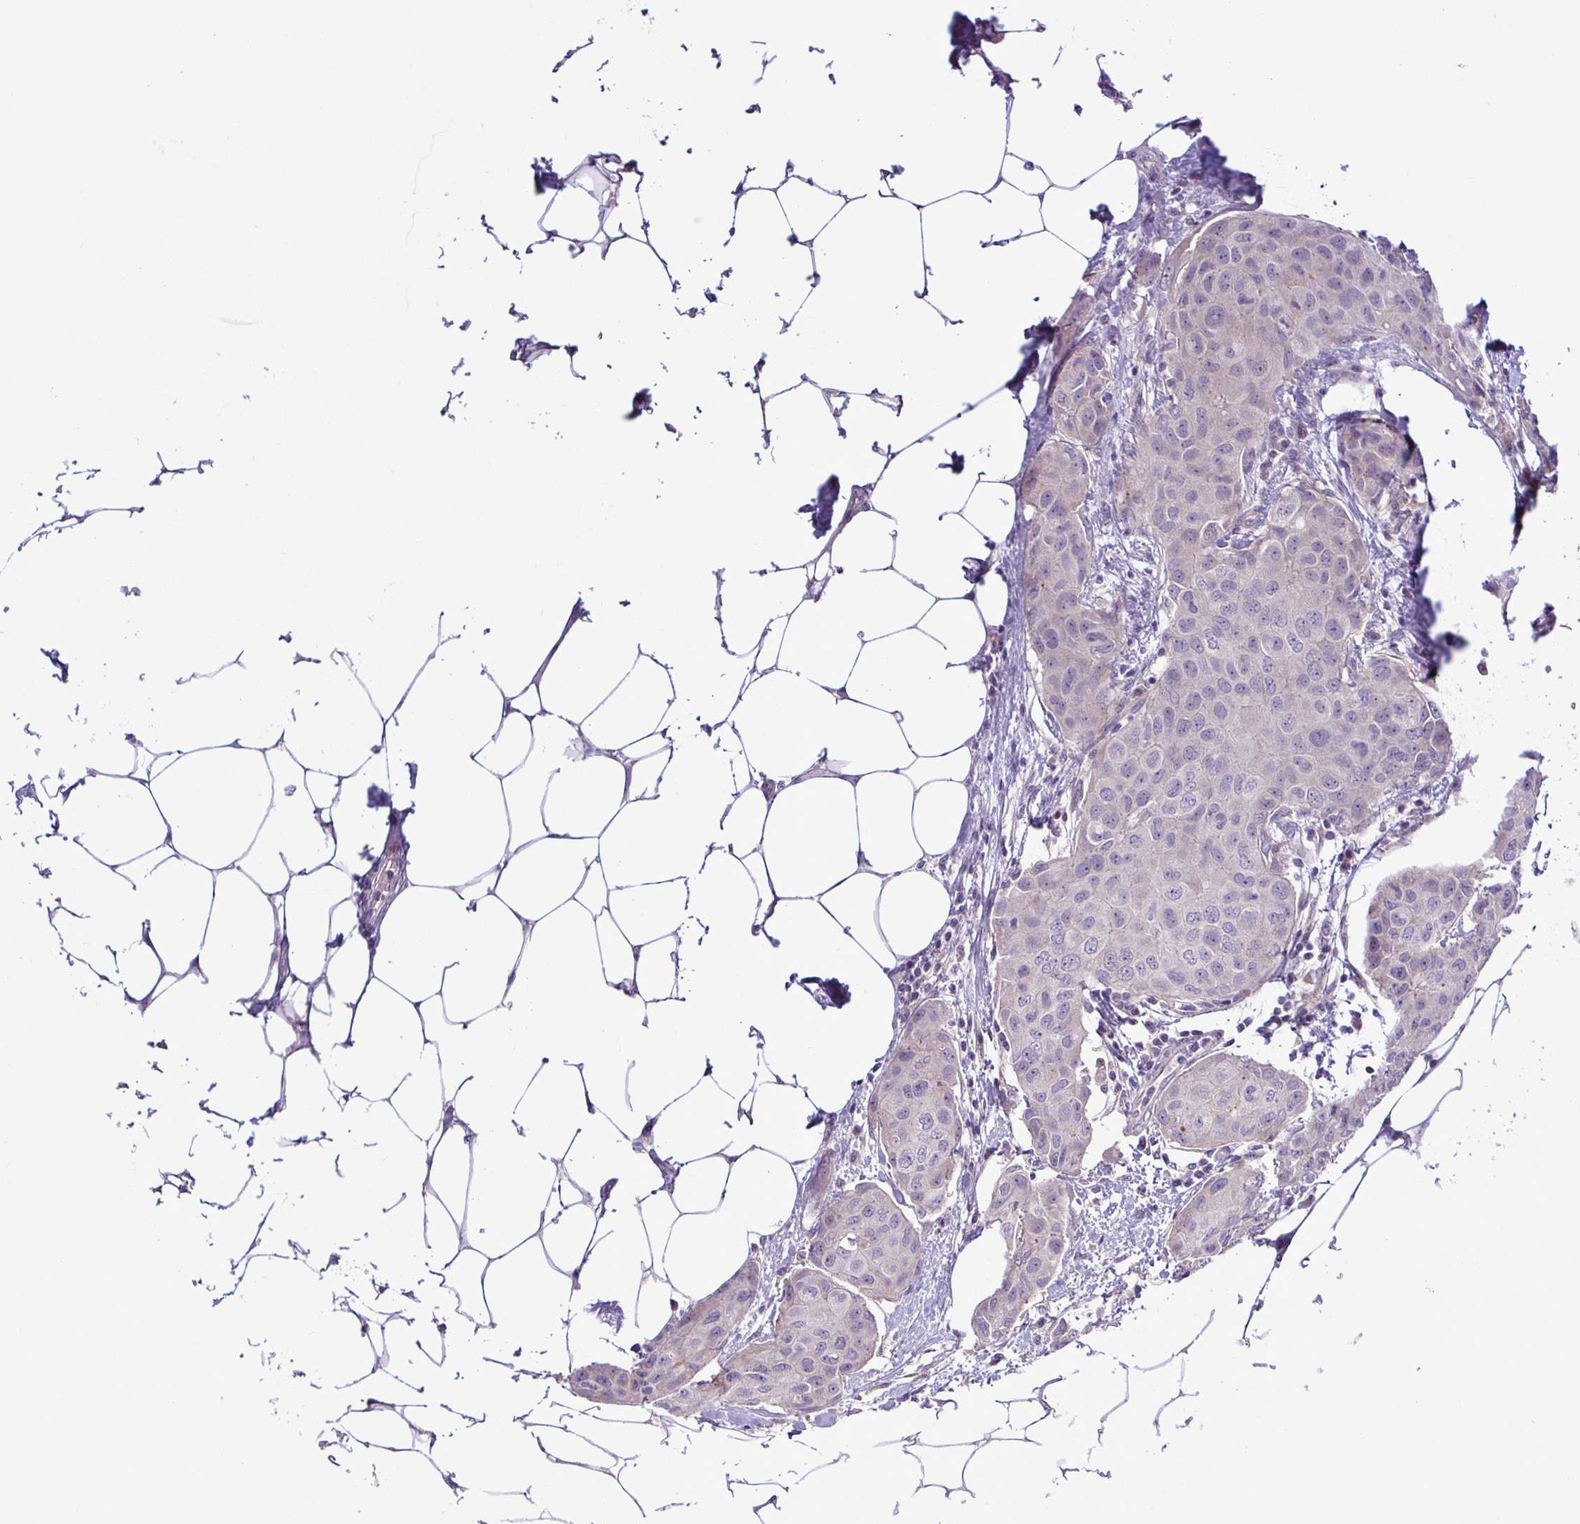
{"staining": {"intensity": "negative", "quantity": "none", "location": "none"}, "tissue": "breast cancer", "cell_type": "Tumor cells", "image_type": "cancer", "snomed": [{"axis": "morphology", "description": "Duct carcinoma"}, {"axis": "topography", "description": "Breast"}, {"axis": "topography", "description": "Lymph node"}], "caption": "Tumor cells are negative for protein expression in human breast cancer. (DAB immunohistochemistry (IHC) with hematoxylin counter stain).", "gene": "SYNPO2L", "patient": {"sex": "female", "age": 80}}